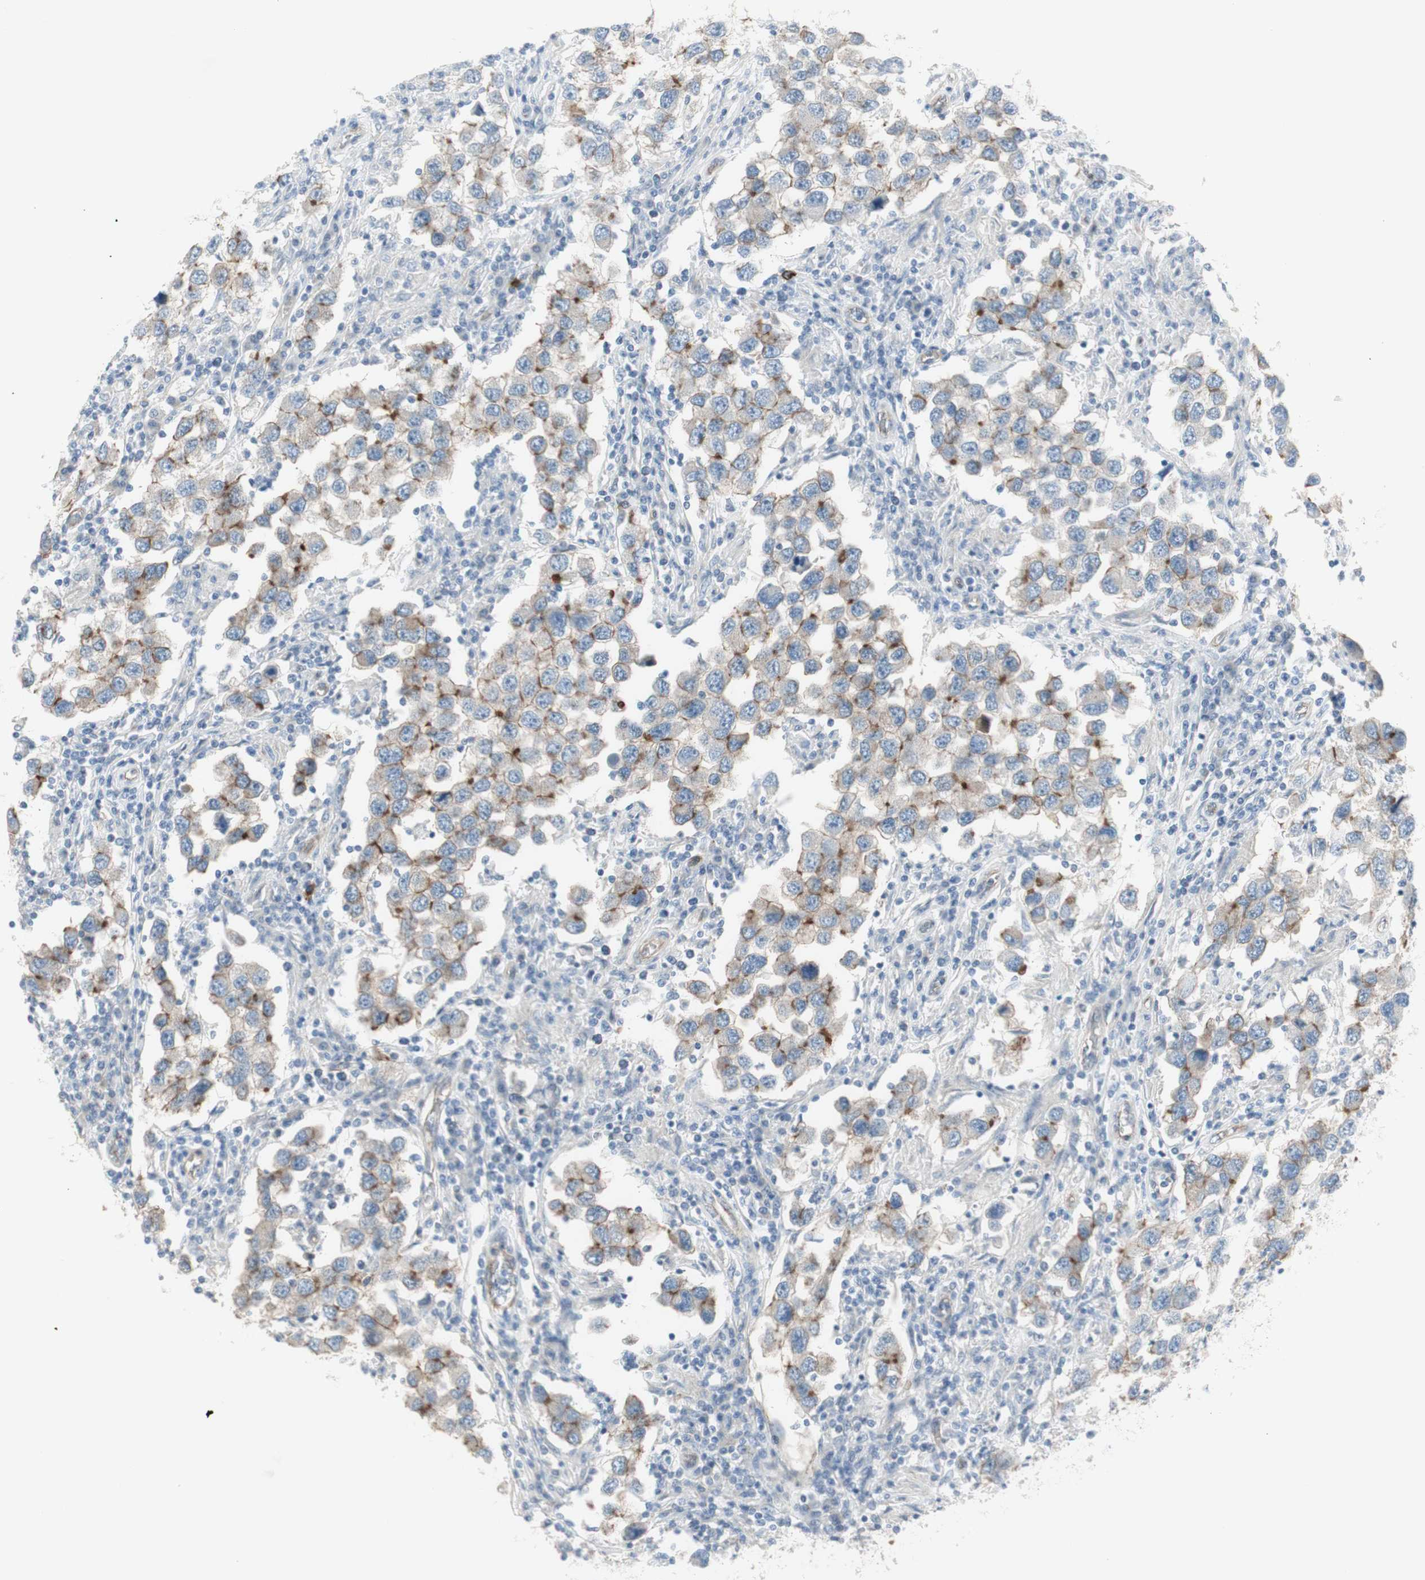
{"staining": {"intensity": "moderate", "quantity": "25%-75%", "location": "cytoplasmic/membranous"}, "tissue": "testis cancer", "cell_type": "Tumor cells", "image_type": "cancer", "snomed": [{"axis": "morphology", "description": "Carcinoma, Embryonal, NOS"}, {"axis": "topography", "description": "Testis"}], "caption": "Brown immunohistochemical staining in human testis embryonal carcinoma reveals moderate cytoplasmic/membranous expression in about 25%-75% of tumor cells.", "gene": "MYO6", "patient": {"sex": "male", "age": 21}}